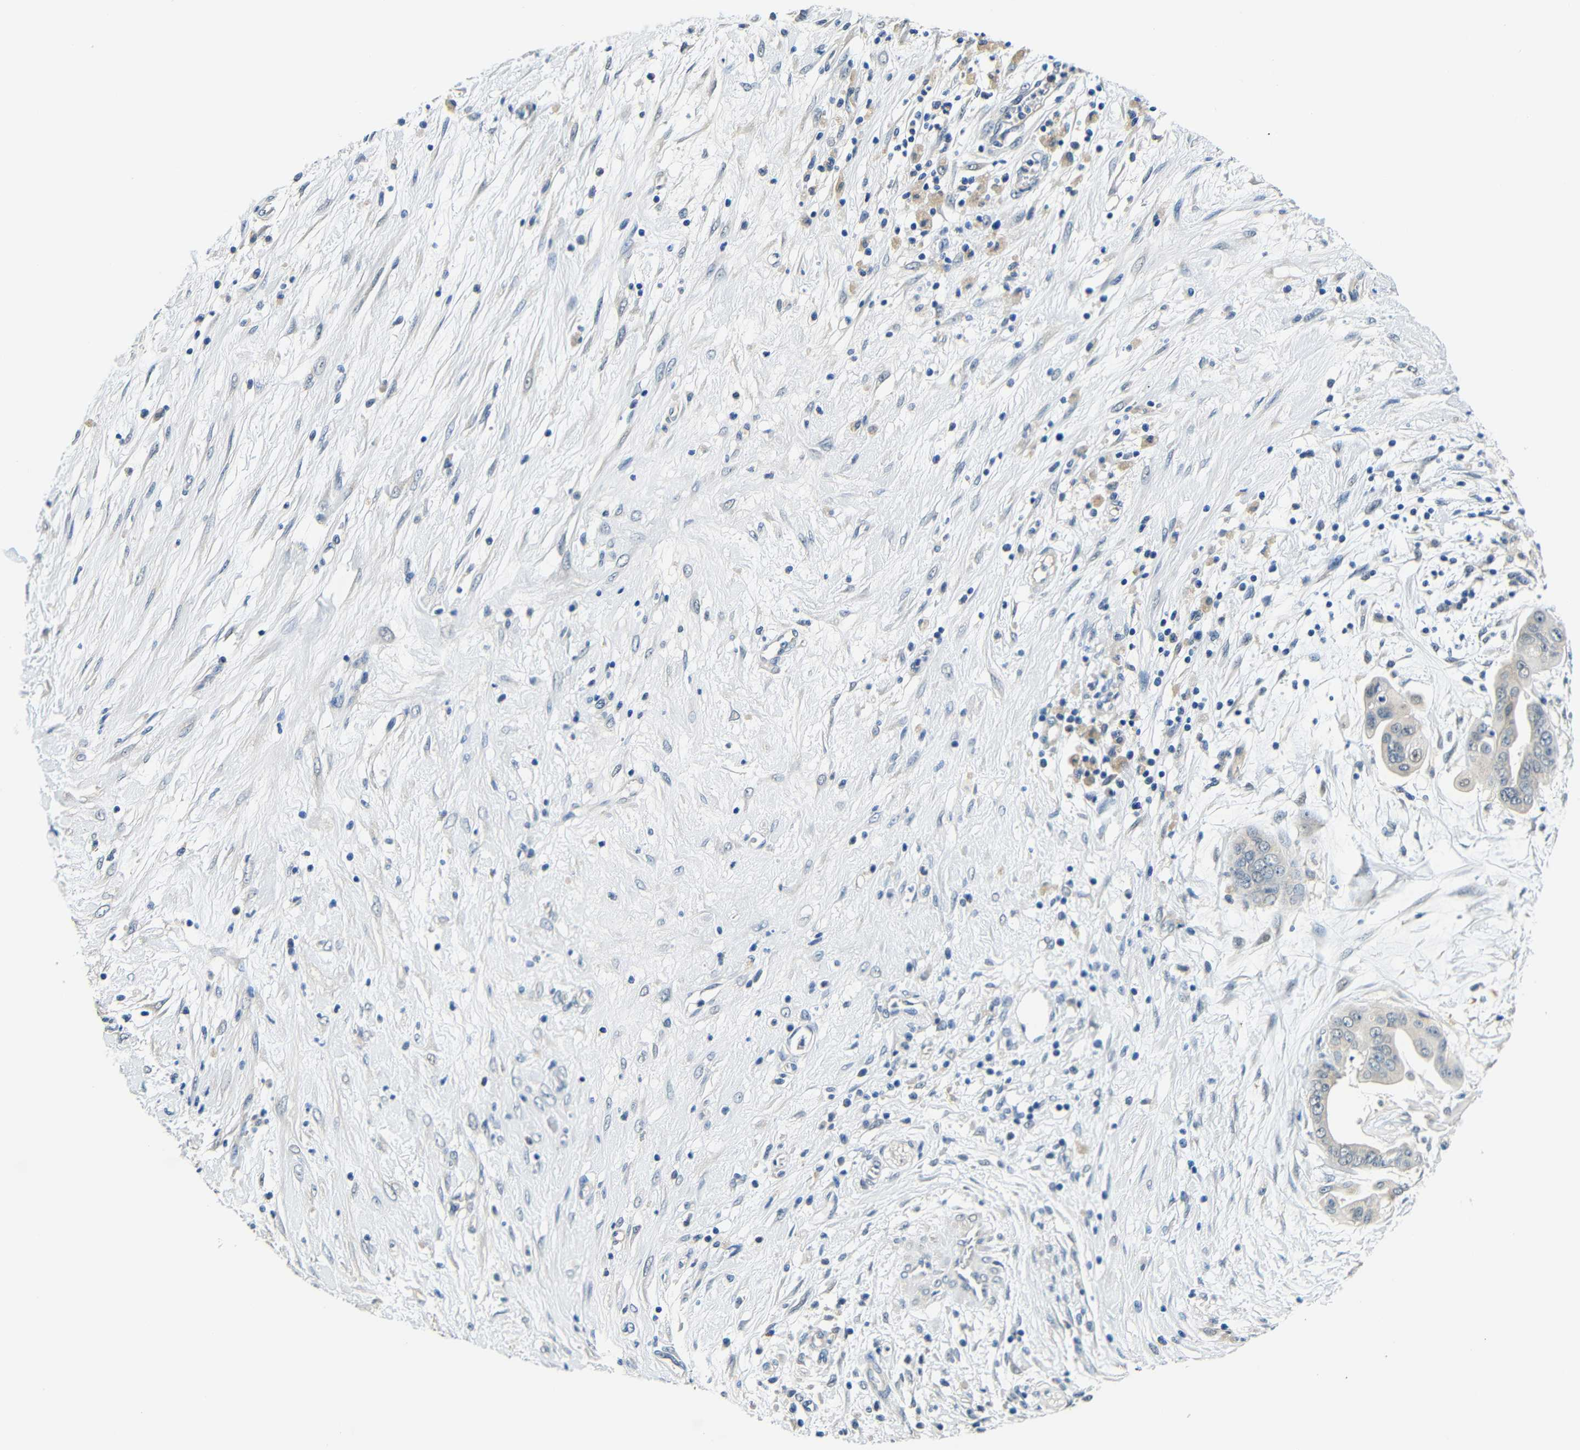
{"staining": {"intensity": "weak", "quantity": ">75%", "location": "cytoplasmic/membranous"}, "tissue": "pancreatic cancer", "cell_type": "Tumor cells", "image_type": "cancer", "snomed": [{"axis": "morphology", "description": "Adenocarcinoma, NOS"}, {"axis": "topography", "description": "Pancreas"}], "caption": "Immunohistochemistry (DAB) staining of pancreatic adenocarcinoma displays weak cytoplasmic/membranous protein staining in about >75% of tumor cells.", "gene": "ADAP1", "patient": {"sex": "female", "age": 75}}